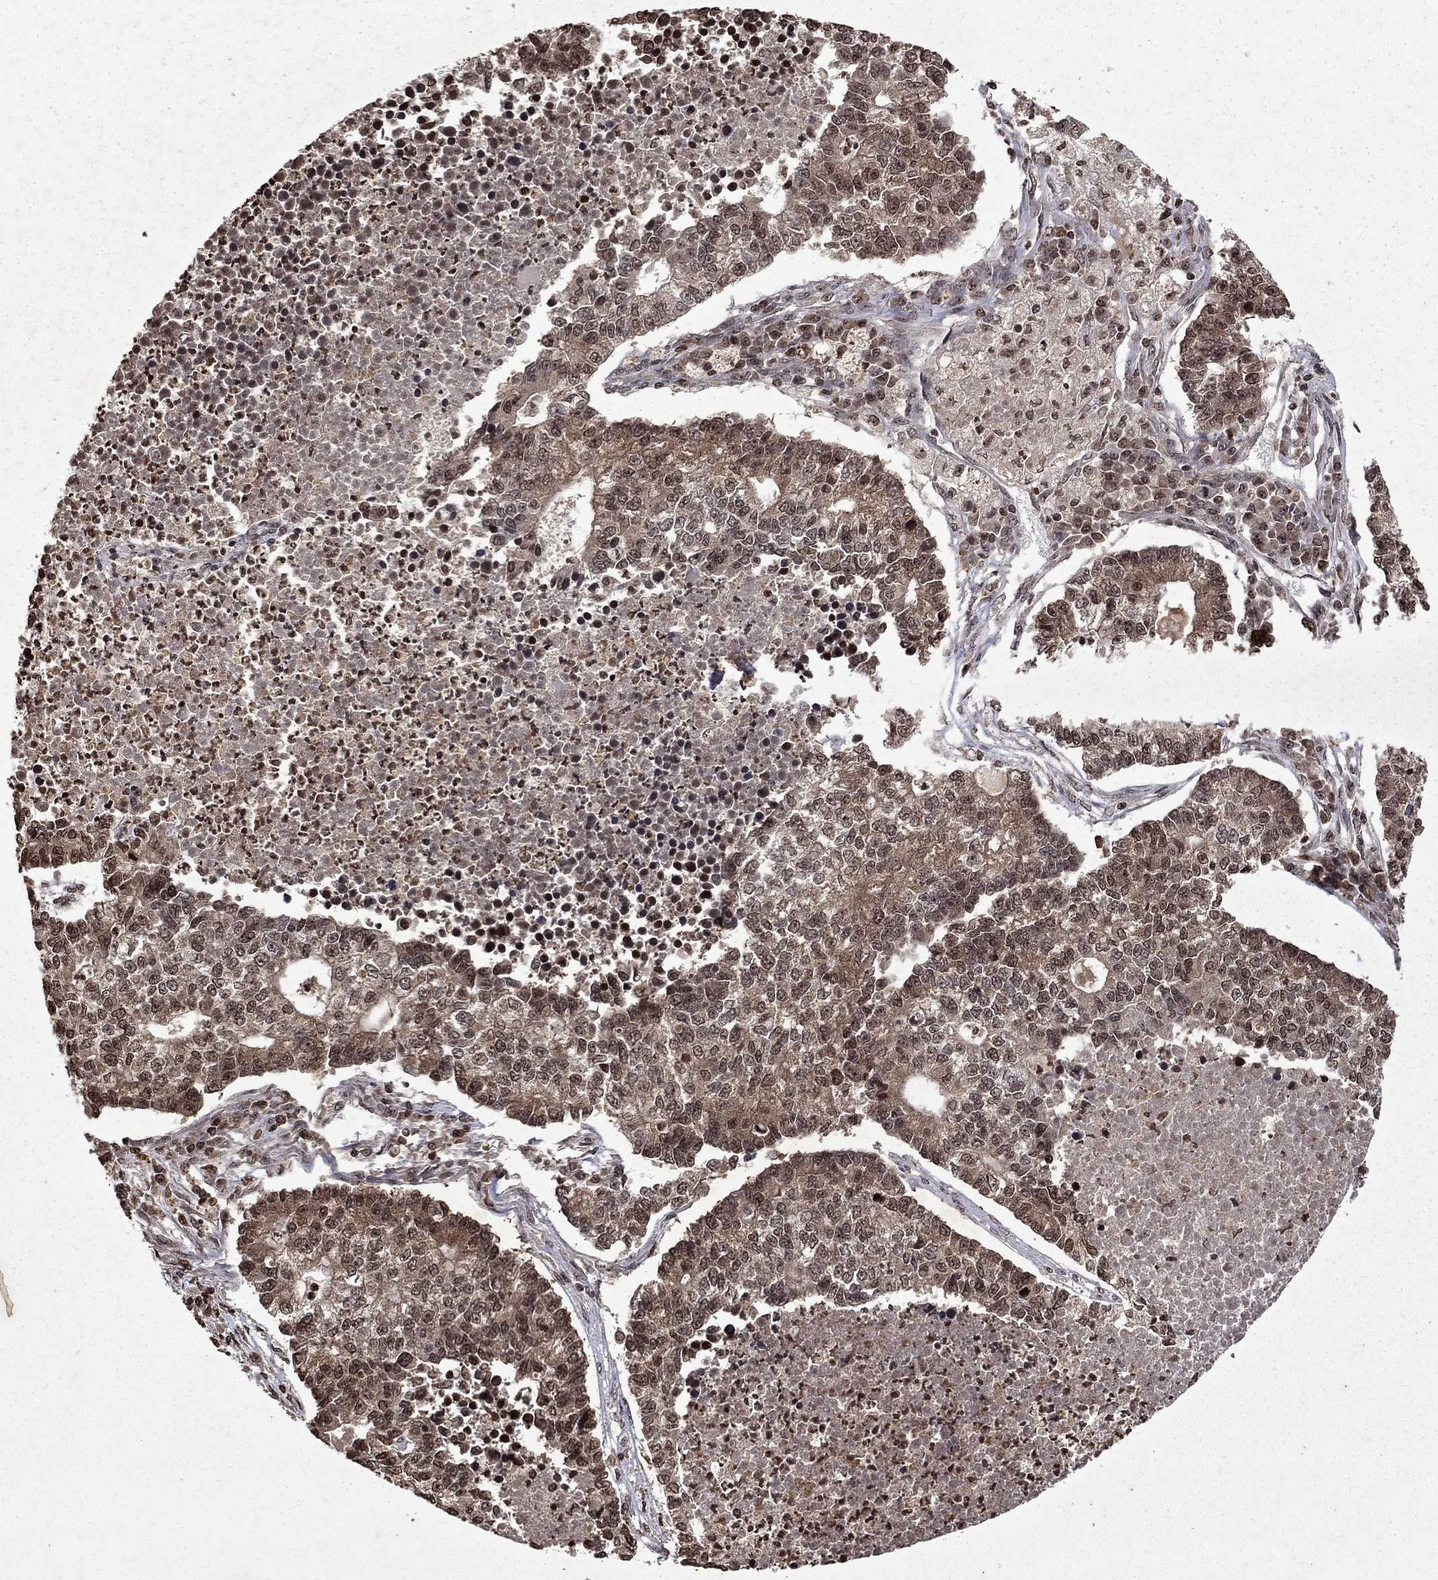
{"staining": {"intensity": "moderate", "quantity": "25%-75%", "location": "nuclear"}, "tissue": "lung cancer", "cell_type": "Tumor cells", "image_type": "cancer", "snomed": [{"axis": "morphology", "description": "Adenocarcinoma, NOS"}, {"axis": "topography", "description": "Lung"}], "caption": "Lung cancer (adenocarcinoma) stained for a protein (brown) reveals moderate nuclear positive expression in about 25%-75% of tumor cells.", "gene": "PIN4", "patient": {"sex": "male", "age": 57}}